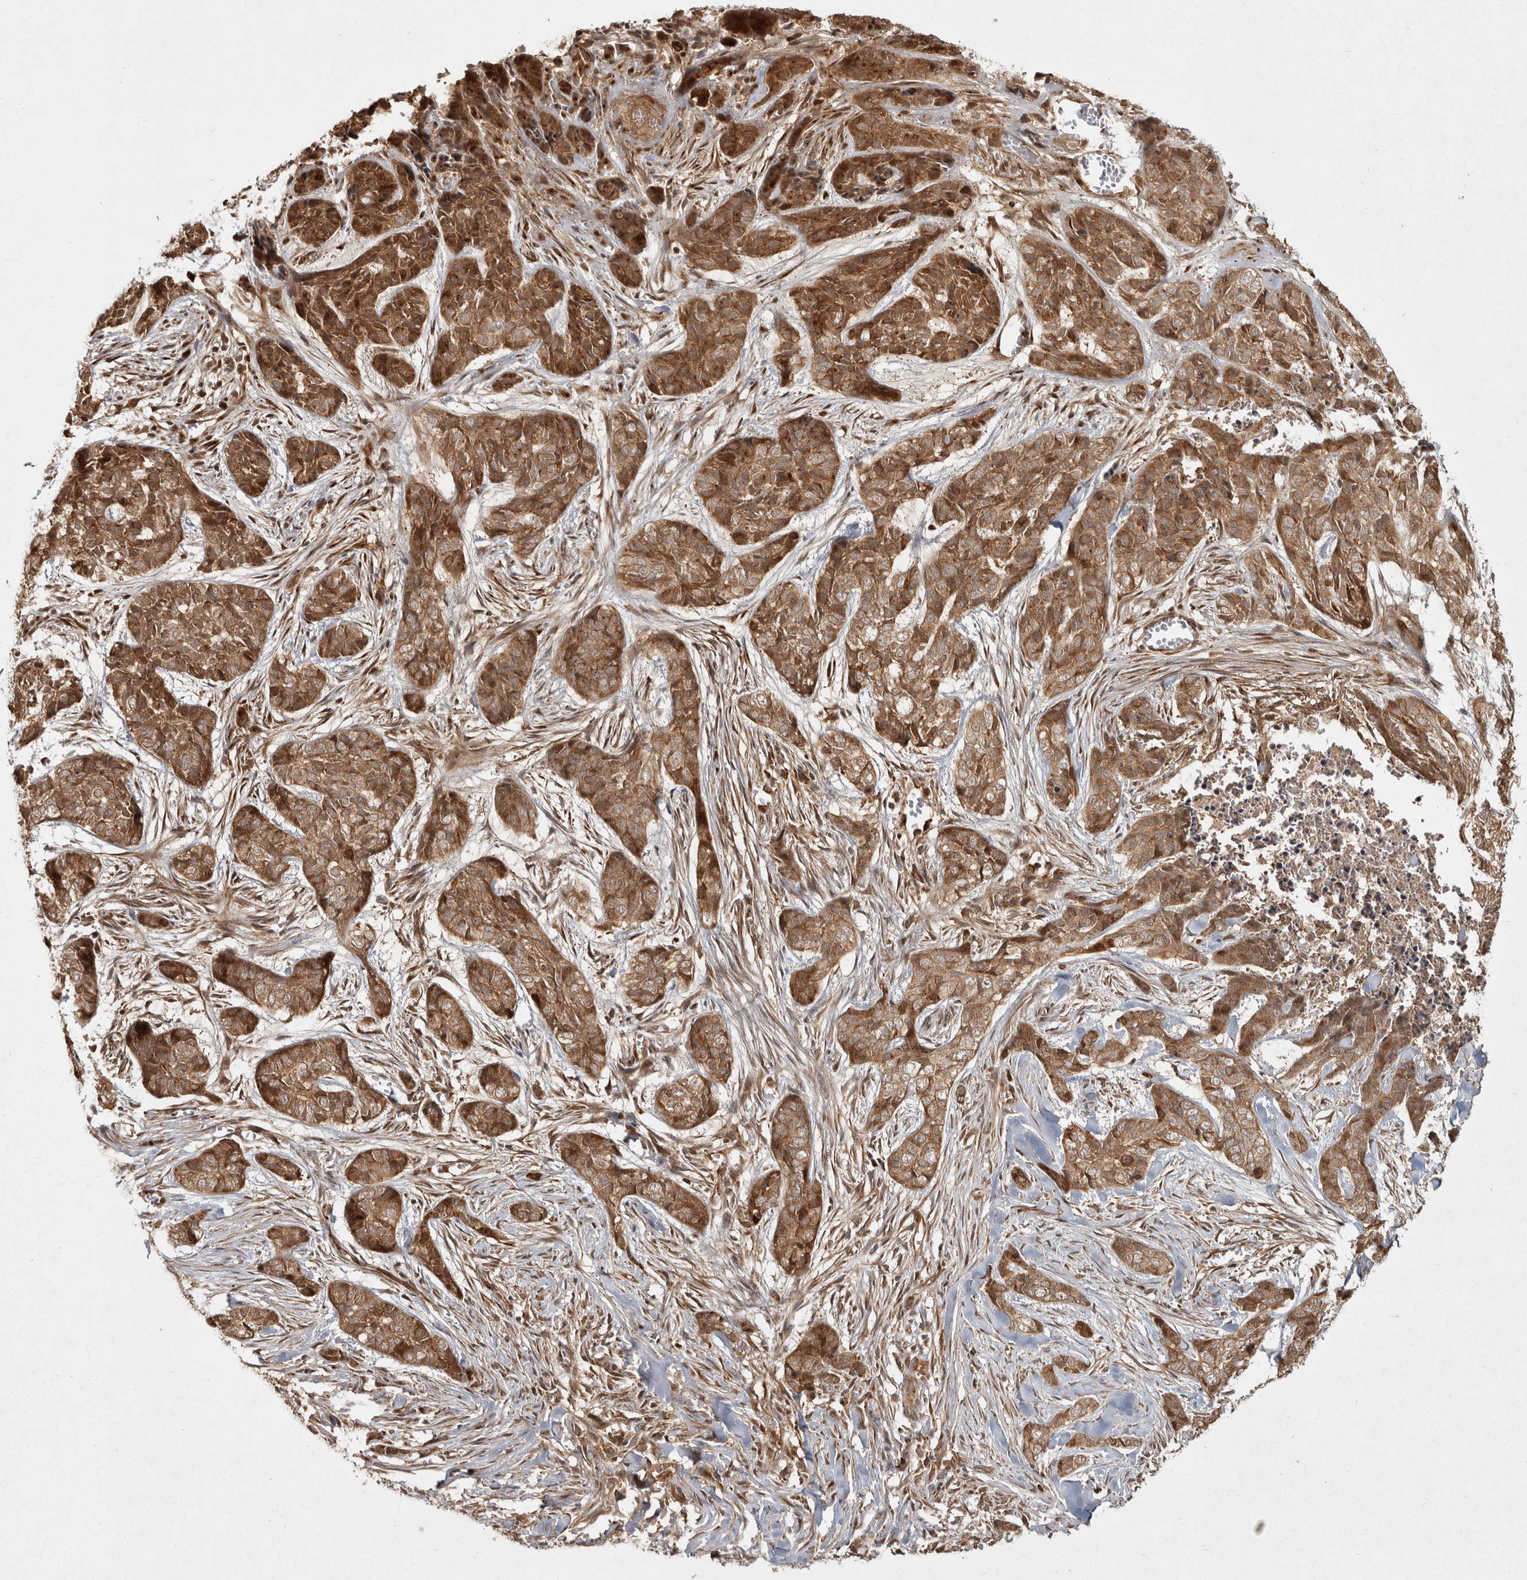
{"staining": {"intensity": "moderate", "quantity": ">75%", "location": "cytoplasmic/membranous"}, "tissue": "skin cancer", "cell_type": "Tumor cells", "image_type": "cancer", "snomed": [{"axis": "morphology", "description": "Basal cell carcinoma"}, {"axis": "topography", "description": "Skin"}], "caption": "Skin cancer (basal cell carcinoma) tissue exhibits moderate cytoplasmic/membranous positivity in about >75% of tumor cells, visualized by immunohistochemistry.", "gene": "CAMSAP2", "patient": {"sex": "female", "age": 64}}